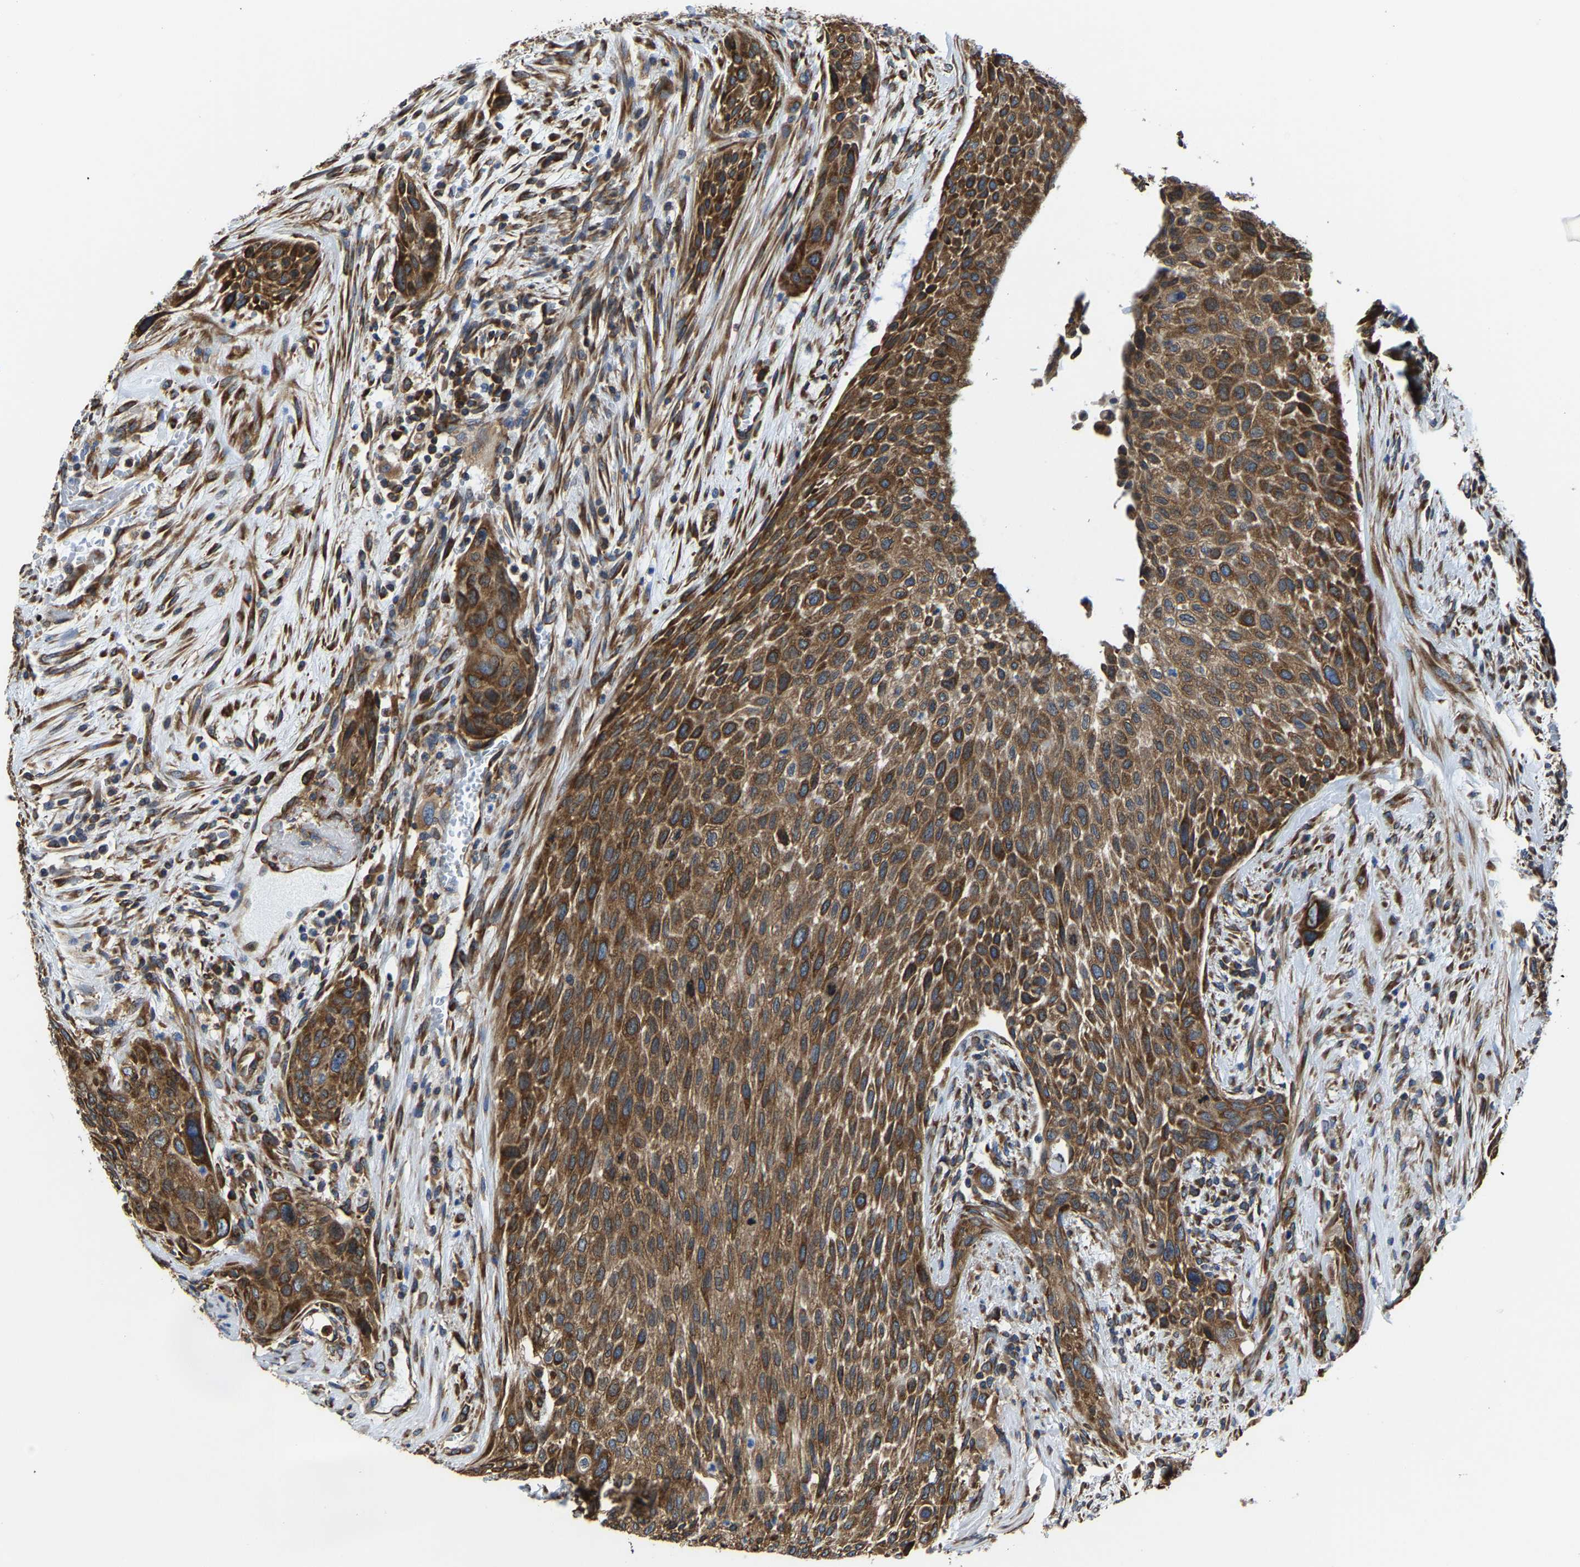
{"staining": {"intensity": "strong", "quantity": ">75%", "location": "cytoplasmic/membranous"}, "tissue": "urothelial cancer", "cell_type": "Tumor cells", "image_type": "cancer", "snomed": [{"axis": "morphology", "description": "Urothelial carcinoma, Low grade"}, {"axis": "morphology", "description": "Urothelial carcinoma, High grade"}, {"axis": "topography", "description": "Urinary bladder"}], "caption": "Urothelial cancer stained for a protein demonstrates strong cytoplasmic/membranous positivity in tumor cells.", "gene": "G3BP2", "patient": {"sex": "male", "age": 35}}